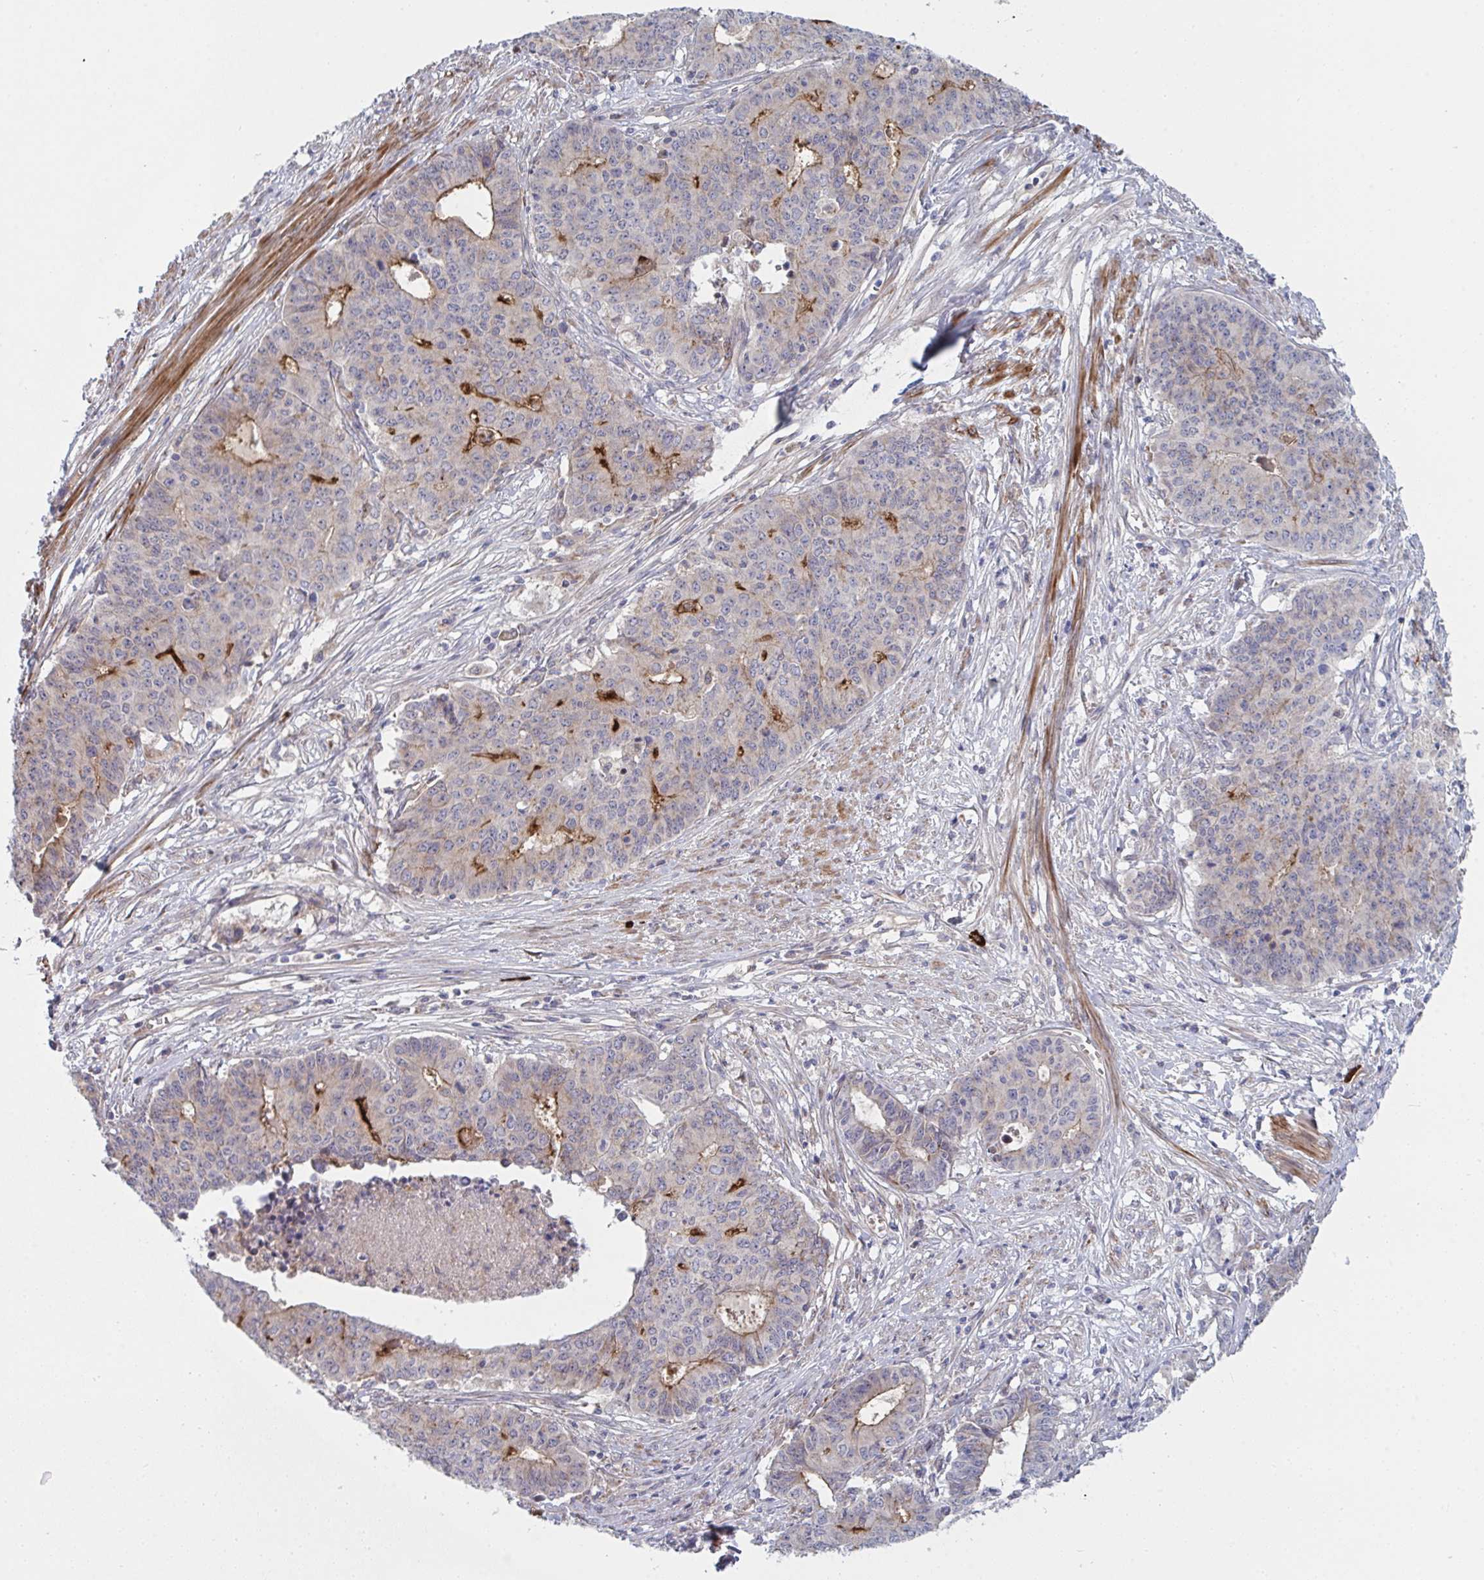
{"staining": {"intensity": "moderate", "quantity": "<25%", "location": "cytoplasmic/membranous"}, "tissue": "endometrial cancer", "cell_type": "Tumor cells", "image_type": "cancer", "snomed": [{"axis": "morphology", "description": "Adenocarcinoma, NOS"}, {"axis": "topography", "description": "Endometrium"}], "caption": "Moderate cytoplasmic/membranous expression for a protein is seen in approximately <25% of tumor cells of endometrial cancer (adenocarcinoma) using IHC.", "gene": "TNFSF4", "patient": {"sex": "female", "age": 59}}